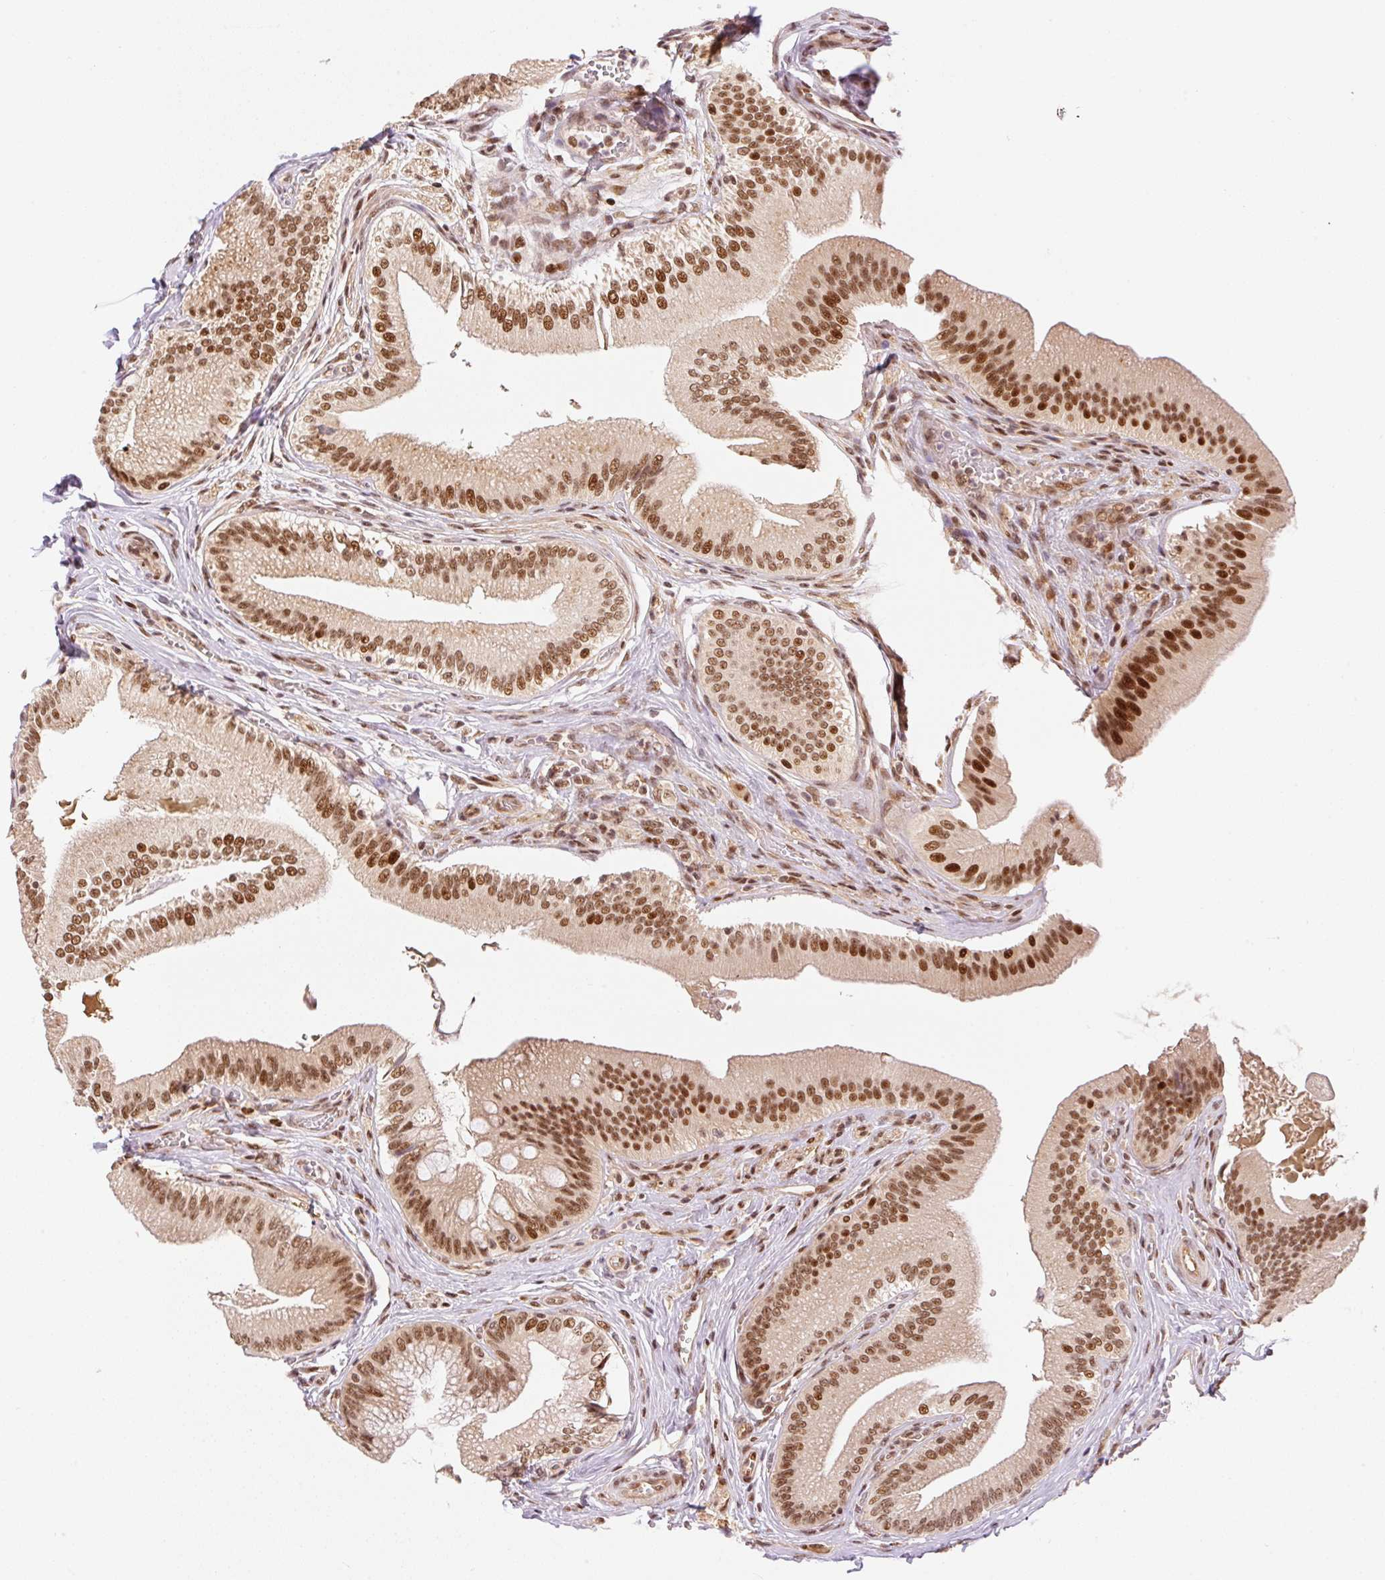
{"staining": {"intensity": "strong", "quantity": ">75%", "location": "nuclear"}, "tissue": "gallbladder", "cell_type": "Glandular cells", "image_type": "normal", "snomed": [{"axis": "morphology", "description": "Normal tissue, NOS"}, {"axis": "topography", "description": "Gallbladder"}], "caption": "Gallbladder stained with immunohistochemistry (IHC) reveals strong nuclear positivity in approximately >75% of glandular cells. The staining was performed using DAB to visualize the protein expression in brown, while the nuclei were stained in blue with hematoxylin (Magnification: 20x).", "gene": "INTS8", "patient": {"sex": "male", "age": 17}}